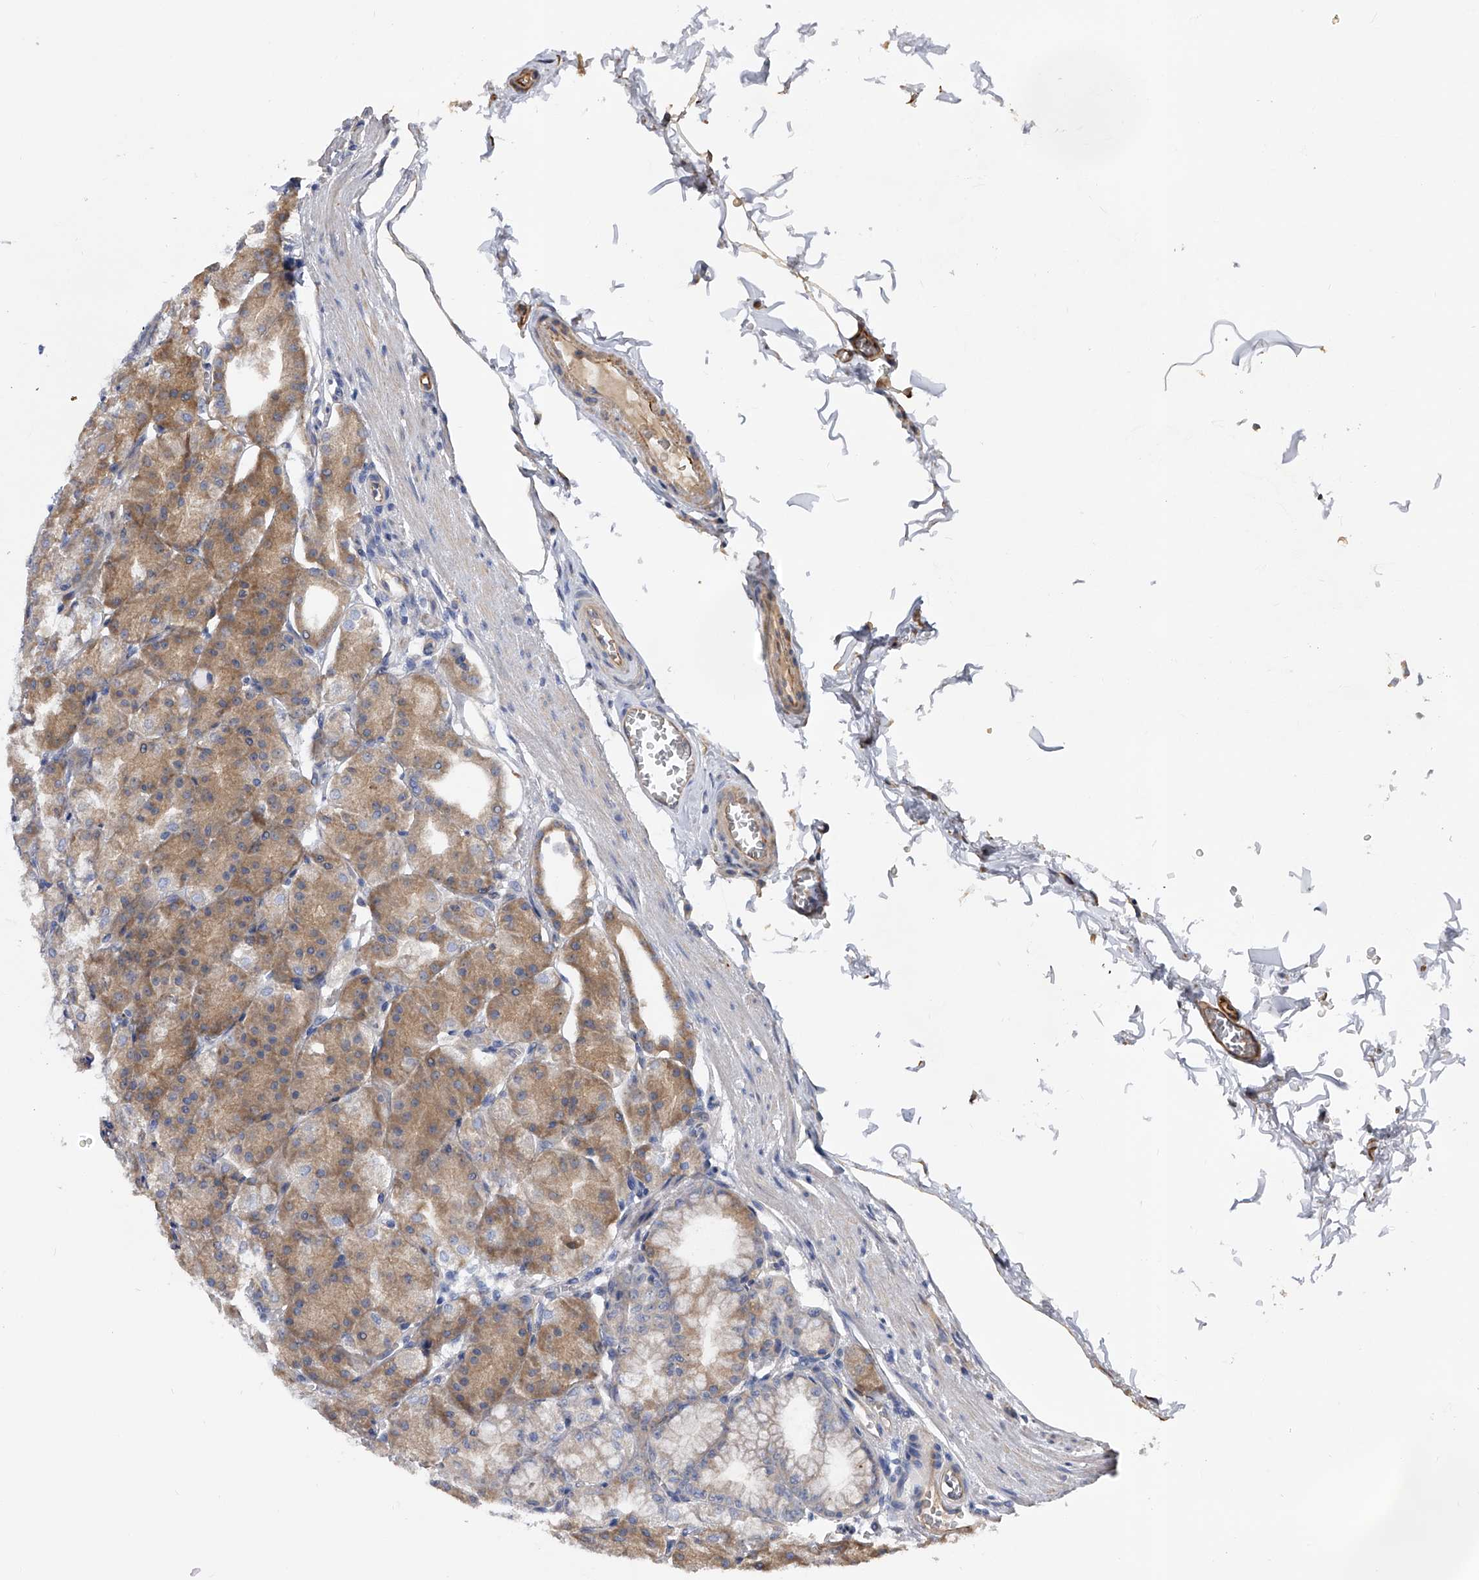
{"staining": {"intensity": "moderate", "quantity": "<25%", "location": "cytoplasmic/membranous"}, "tissue": "stomach", "cell_type": "Glandular cells", "image_type": "normal", "snomed": [{"axis": "morphology", "description": "Normal tissue, NOS"}, {"axis": "topography", "description": "Stomach, lower"}], "caption": "Glandular cells display moderate cytoplasmic/membranous positivity in approximately <25% of cells in normal stomach. (Stains: DAB in brown, nuclei in blue, Microscopy: brightfield microscopy at high magnification).", "gene": "RWDD2A", "patient": {"sex": "male", "age": 71}}